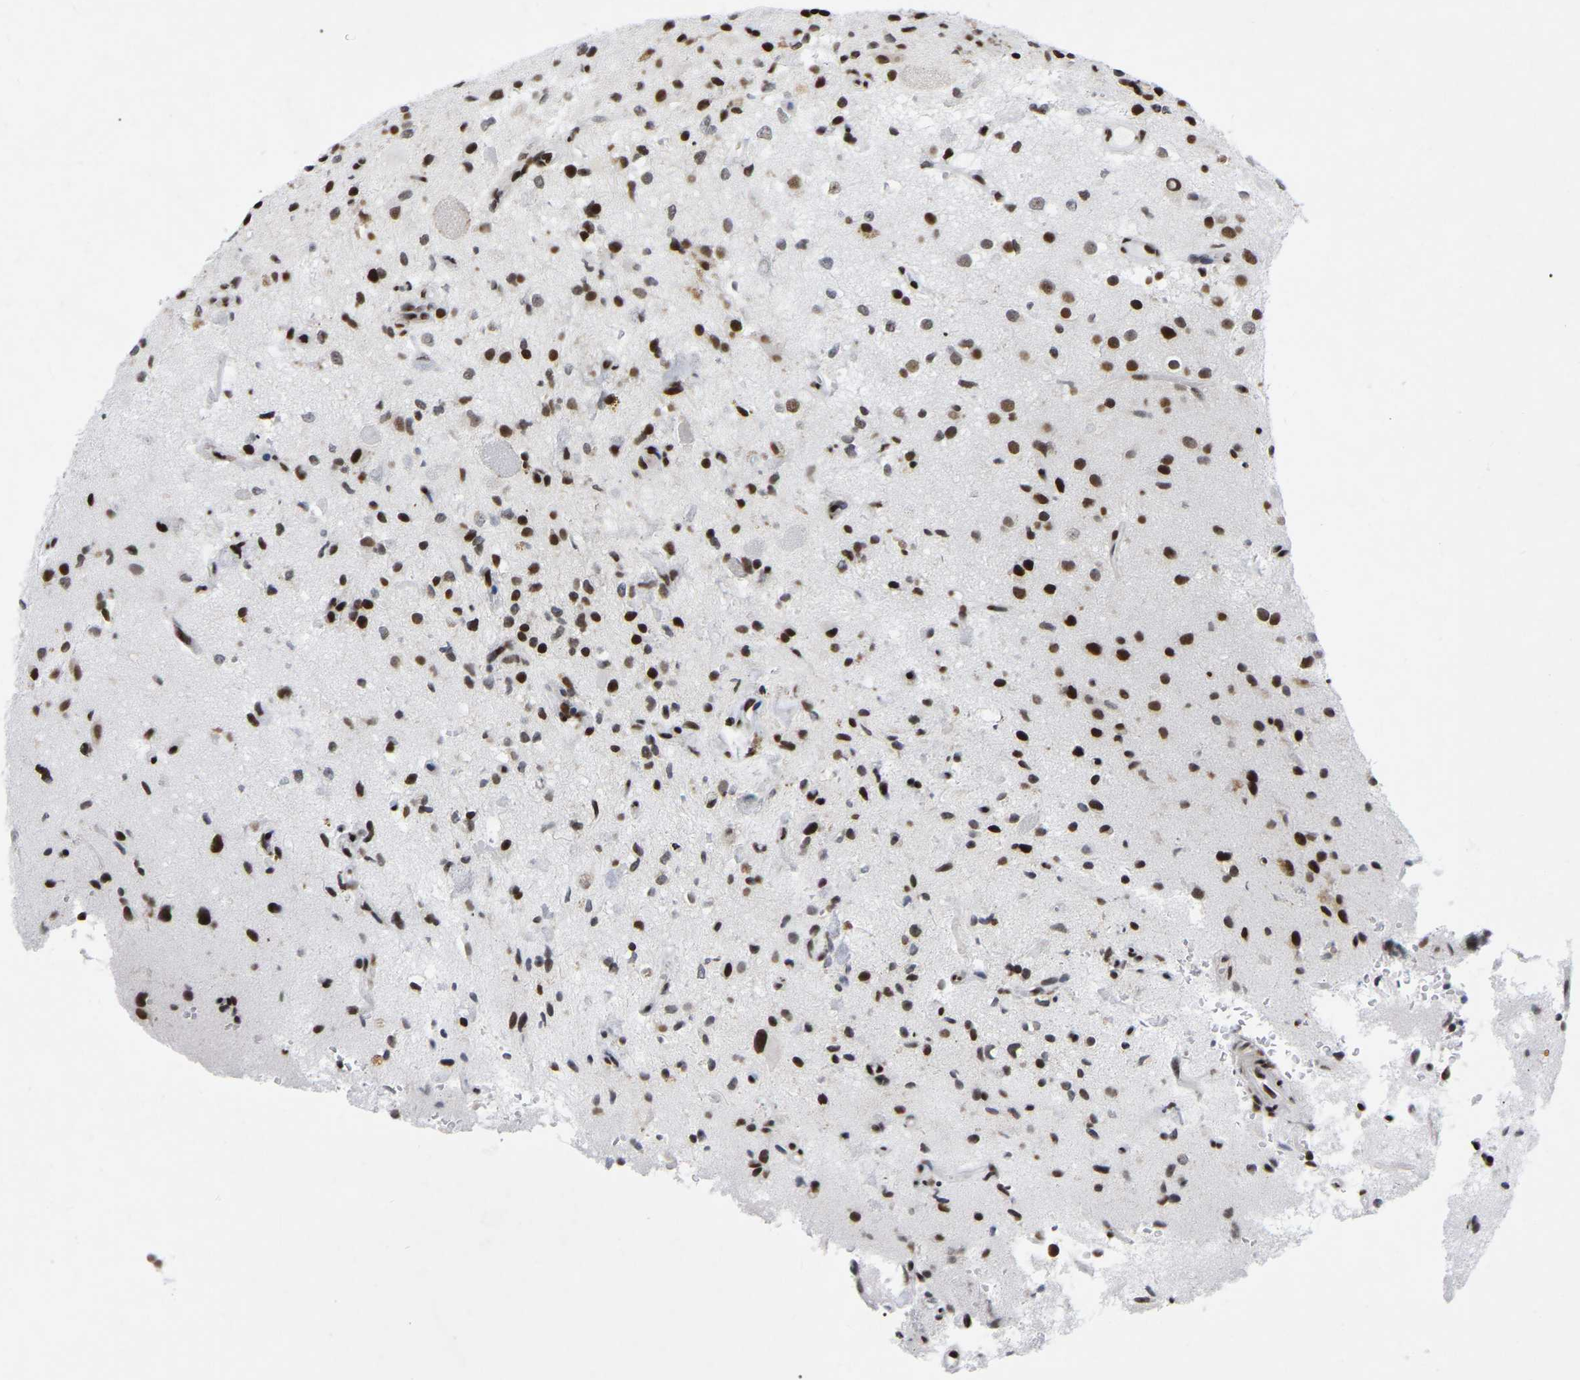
{"staining": {"intensity": "strong", "quantity": ">75%", "location": "nuclear"}, "tissue": "glioma", "cell_type": "Tumor cells", "image_type": "cancer", "snomed": [{"axis": "morphology", "description": "Glioma, malignant, High grade"}, {"axis": "topography", "description": "Brain"}], "caption": "Immunohistochemistry (IHC) (DAB) staining of human glioma shows strong nuclear protein staining in approximately >75% of tumor cells. The staining was performed using DAB (3,3'-diaminobenzidine), with brown indicating positive protein expression. Nuclei are stained blue with hematoxylin.", "gene": "PRCC", "patient": {"sex": "male", "age": 33}}